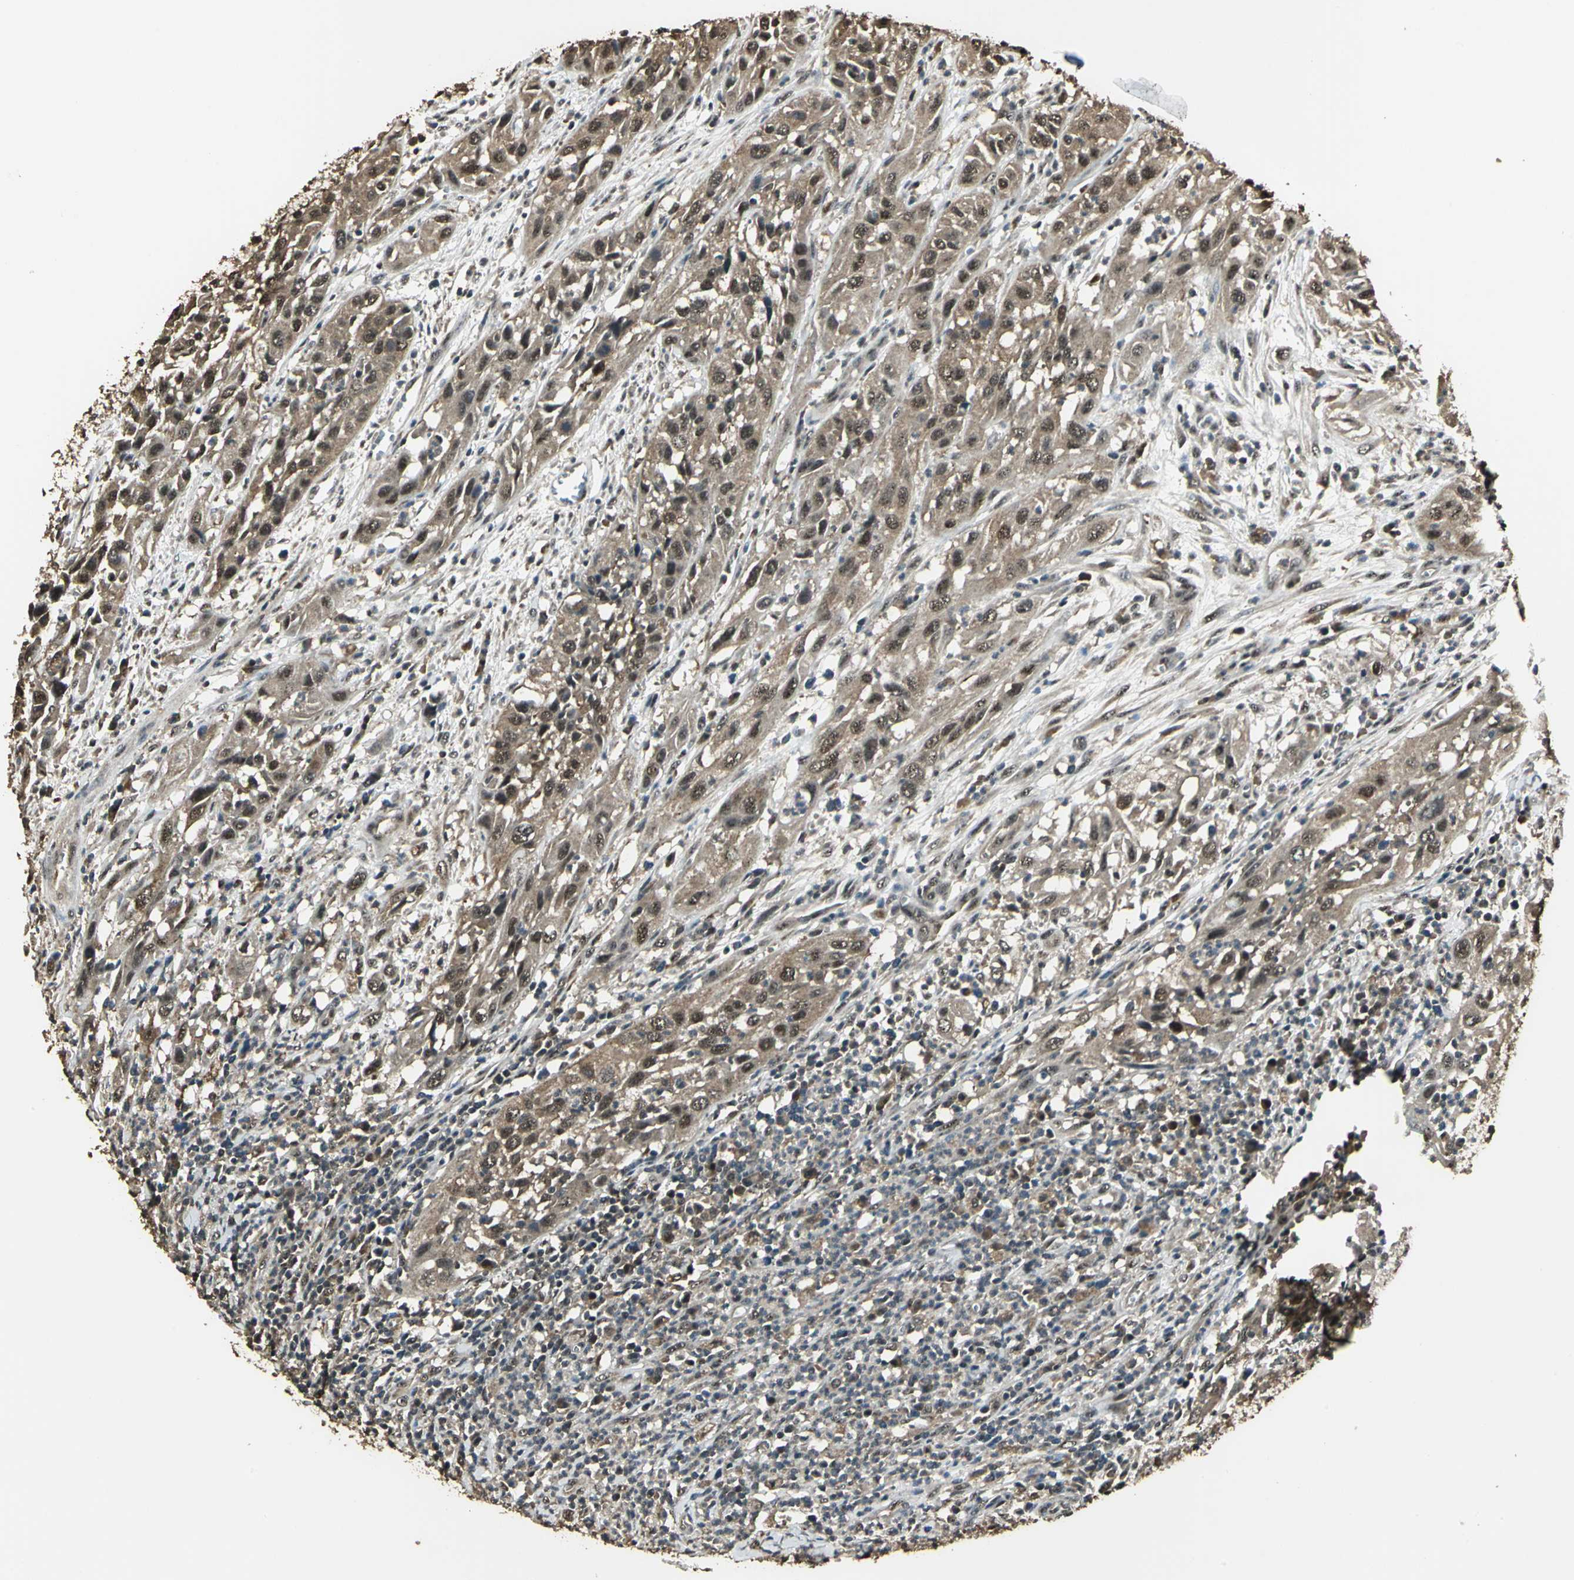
{"staining": {"intensity": "strong", "quantity": ">75%", "location": "cytoplasmic/membranous"}, "tissue": "cervical cancer", "cell_type": "Tumor cells", "image_type": "cancer", "snomed": [{"axis": "morphology", "description": "Squamous cell carcinoma, NOS"}, {"axis": "topography", "description": "Cervix"}], "caption": "Immunohistochemical staining of human cervical cancer (squamous cell carcinoma) reveals high levels of strong cytoplasmic/membranous protein expression in about >75% of tumor cells.", "gene": "UCHL5", "patient": {"sex": "female", "age": 32}}